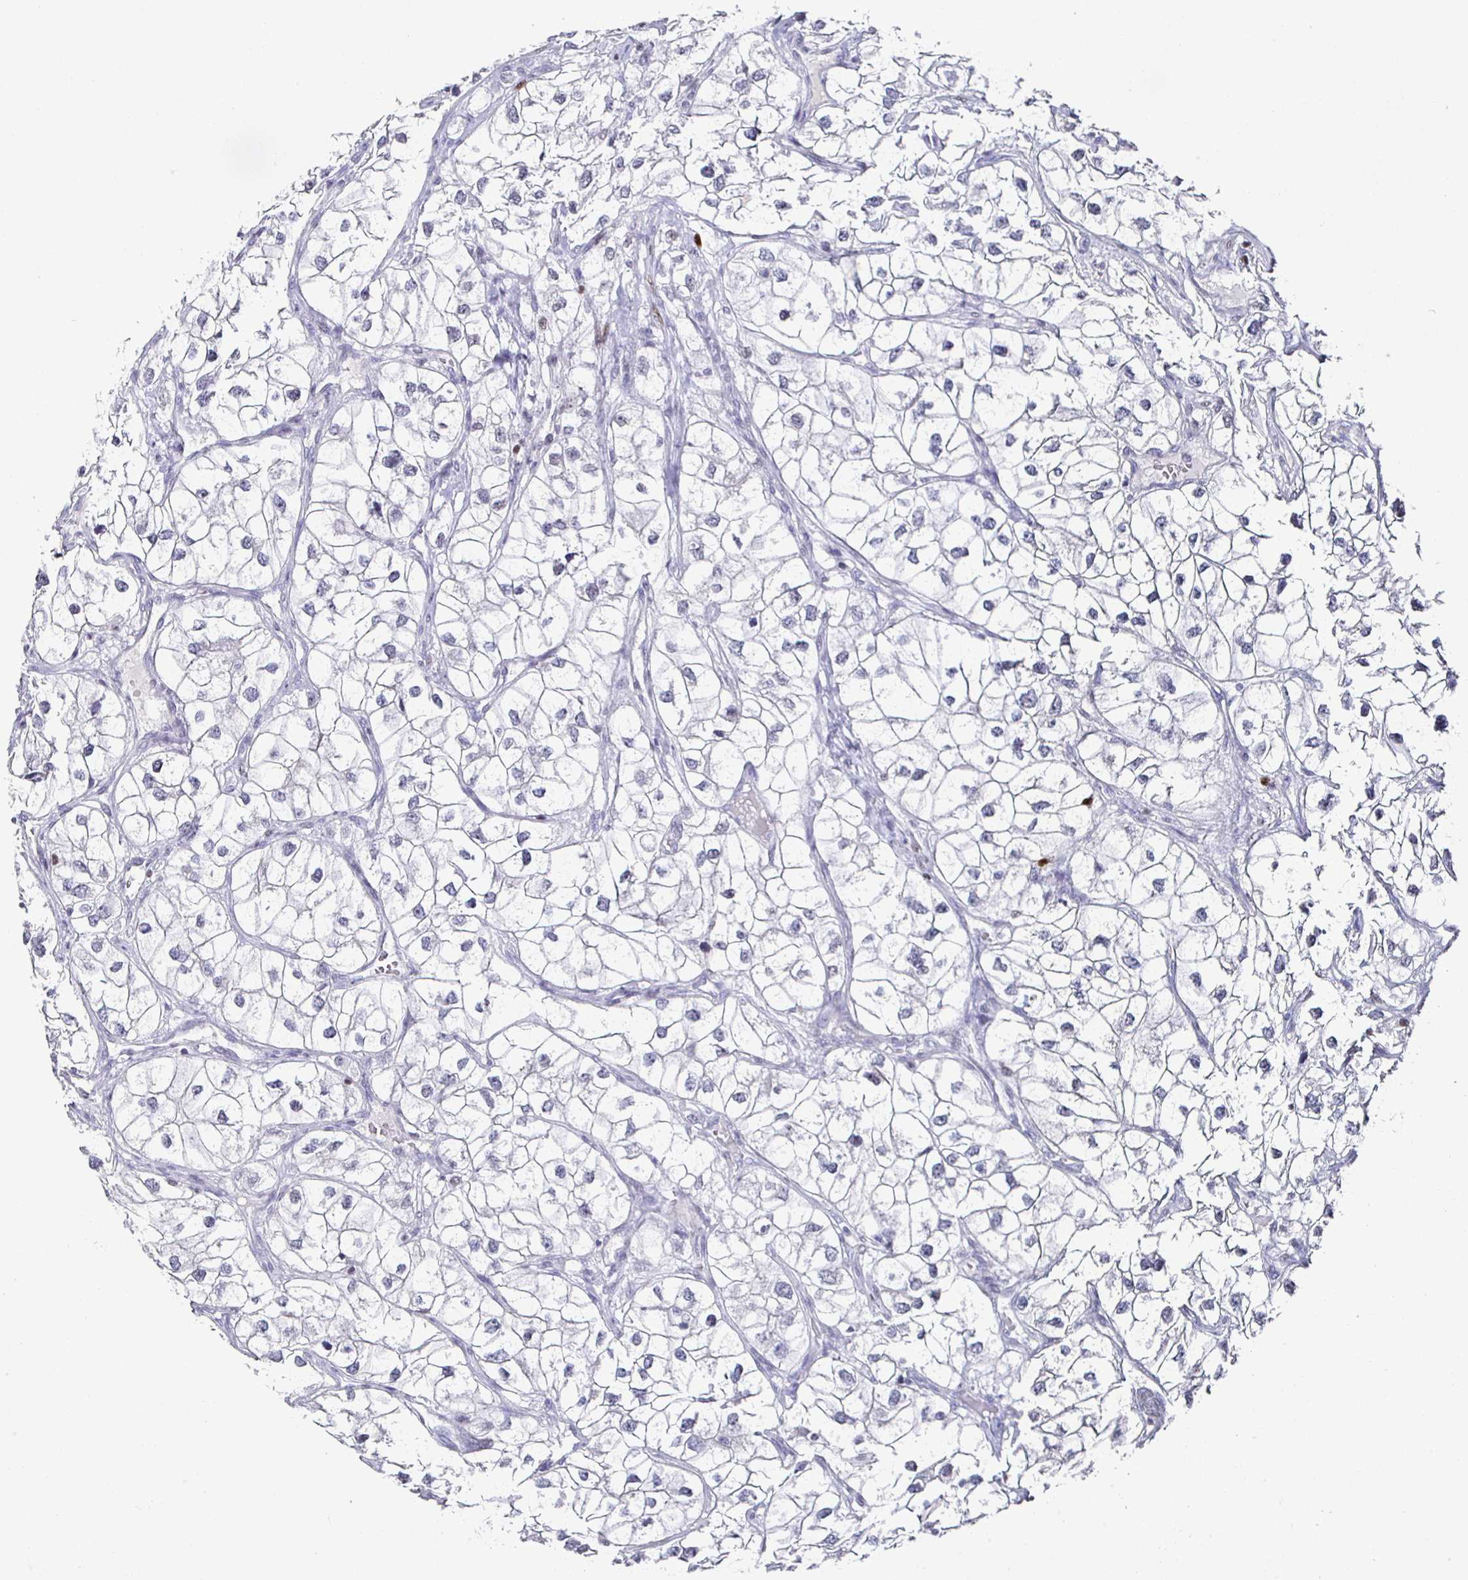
{"staining": {"intensity": "negative", "quantity": "none", "location": "none"}, "tissue": "renal cancer", "cell_type": "Tumor cells", "image_type": "cancer", "snomed": [{"axis": "morphology", "description": "Adenocarcinoma, NOS"}, {"axis": "topography", "description": "Kidney"}], "caption": "A histopathology image of human adenocarcinoma (renal) is negative for staining in tumor cells.", "gene": "RUNX2", "patient": {"sex": "male", "age": 59}}